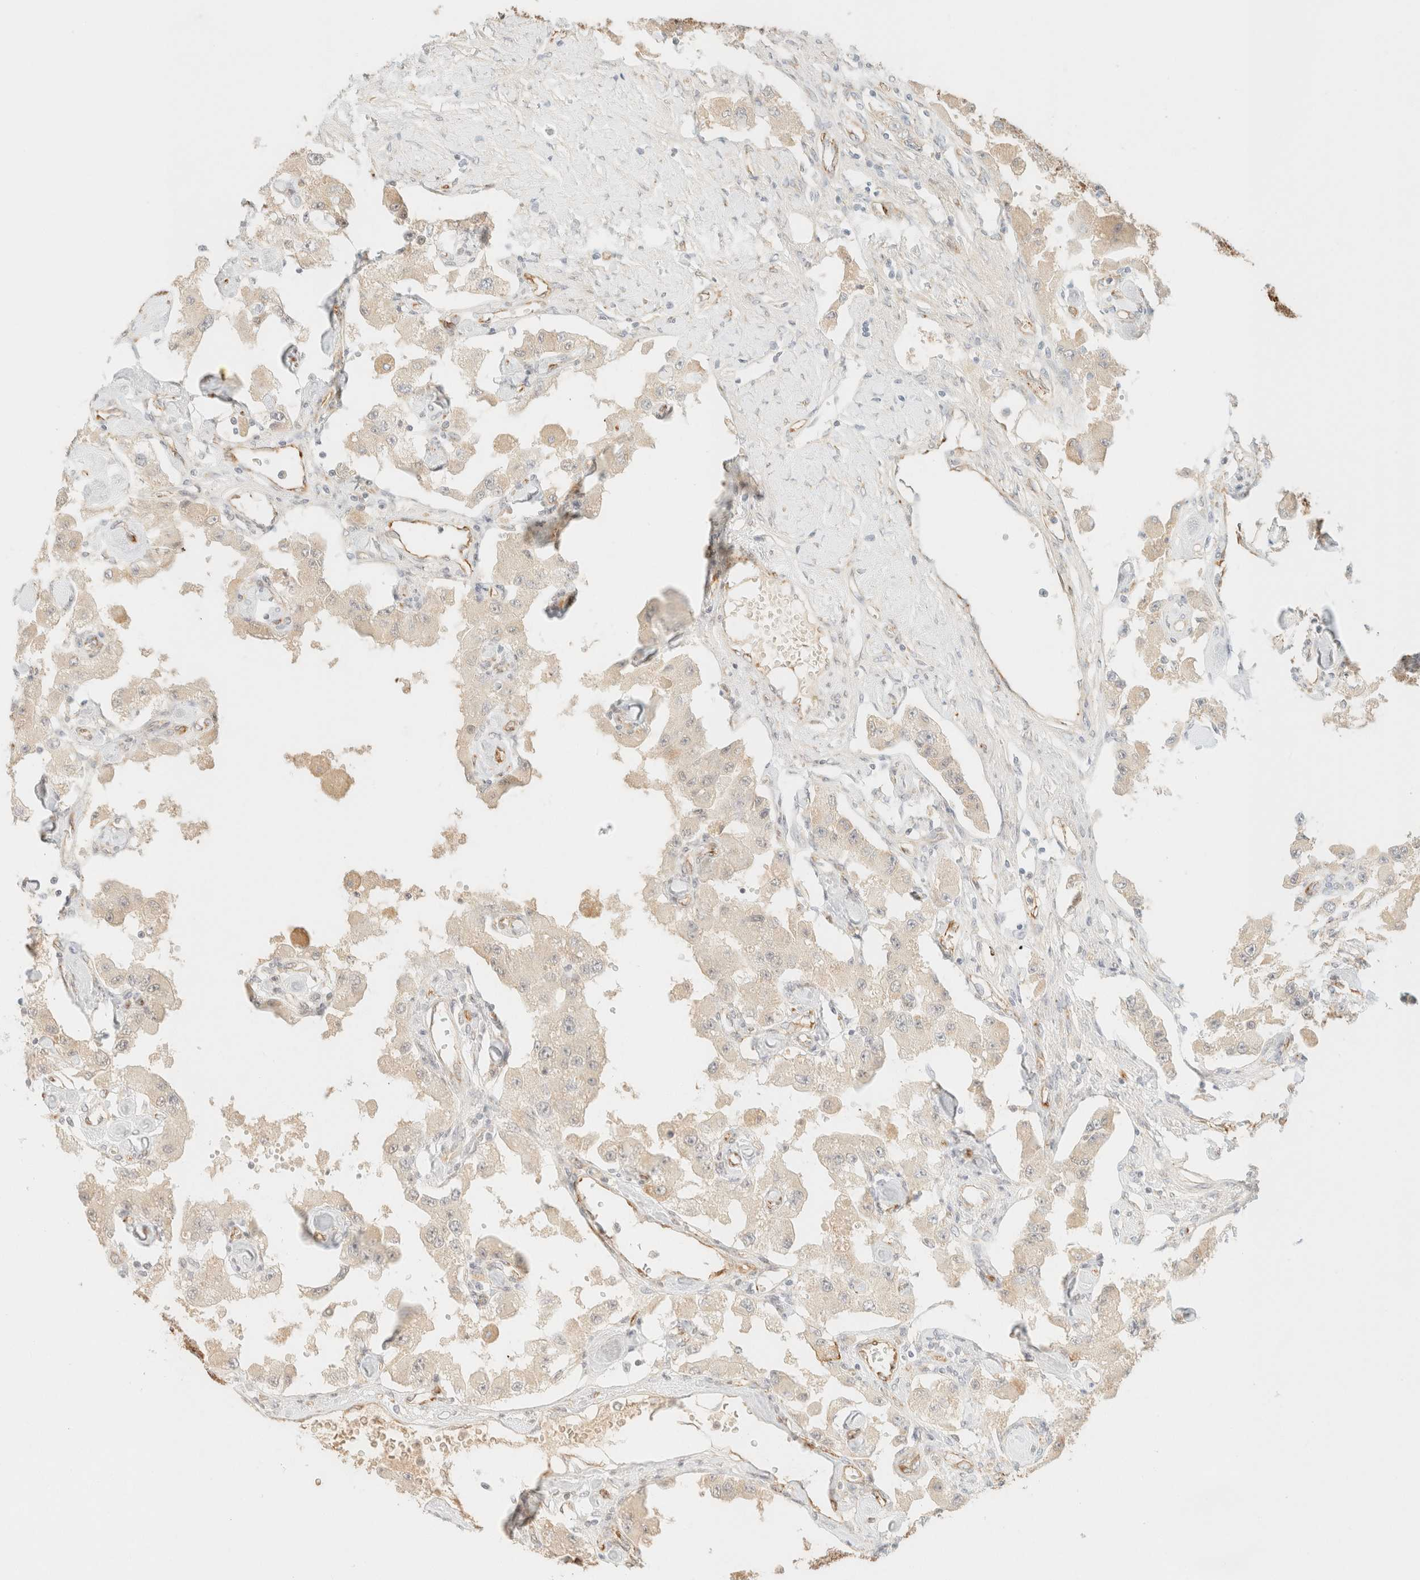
{"staining": {"intensity": "negative", "quantity": "none", "location": "none"}, "tissue": "carcinoid", "cell_type": "Tumor cells", "image_type": "cancer", "snomed": [{"axis": "morphology", "description": "Carcinoid, malignant, NOS"}, {"axis": "topography", "description": "Pancreas"}], "caption": "Image shows no protein staining in tumor cells of carcinoid (malignant) tissue.", "gene": "SPARCL1", "patient": {"sex": "male", "age": 41}}